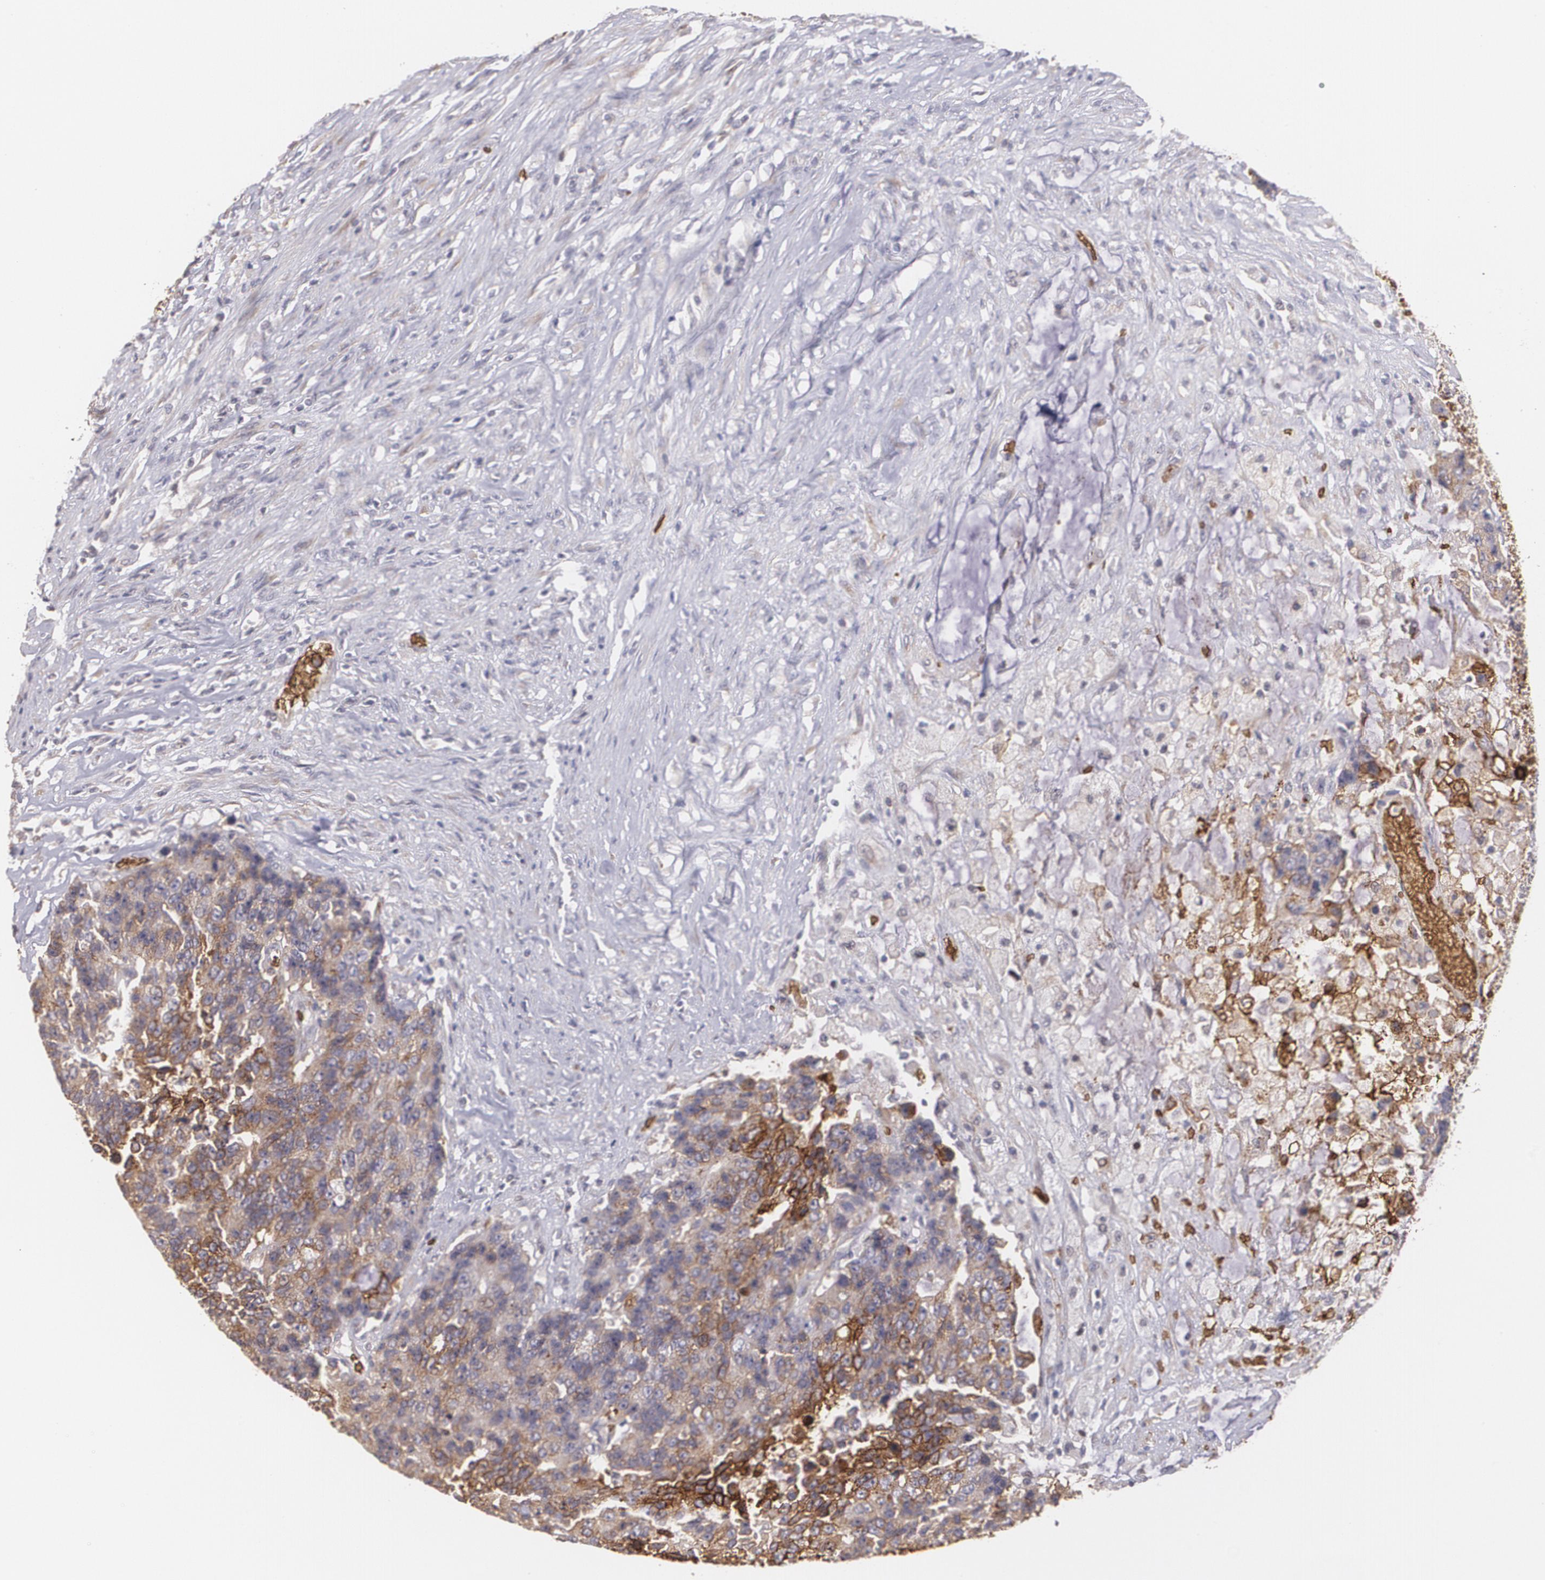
{"staining": {"intensity": "strong", "quantity": ">75%", "location": "cytoplasmic/membranous"}, "tissue": "colorectal cancer", "cell_type": "Tumor cells", "image_type": "cancer", "snomed": [{"axis": "morphology", "description": "Adenocarcinoma, NOS"}, {"axis": "topography", "description": "Colon"}], "caption": "A high-resolution photomicrograph shows IHC staining of colorectal cancer, which shows strong cytoplasmic/membranous expression in about >75% of tumor cells. (DAB IHC with brightfield microscopy, high magnification).", "gene": "SLC2A1", "patient": {"sex": "female", "age": 86}}